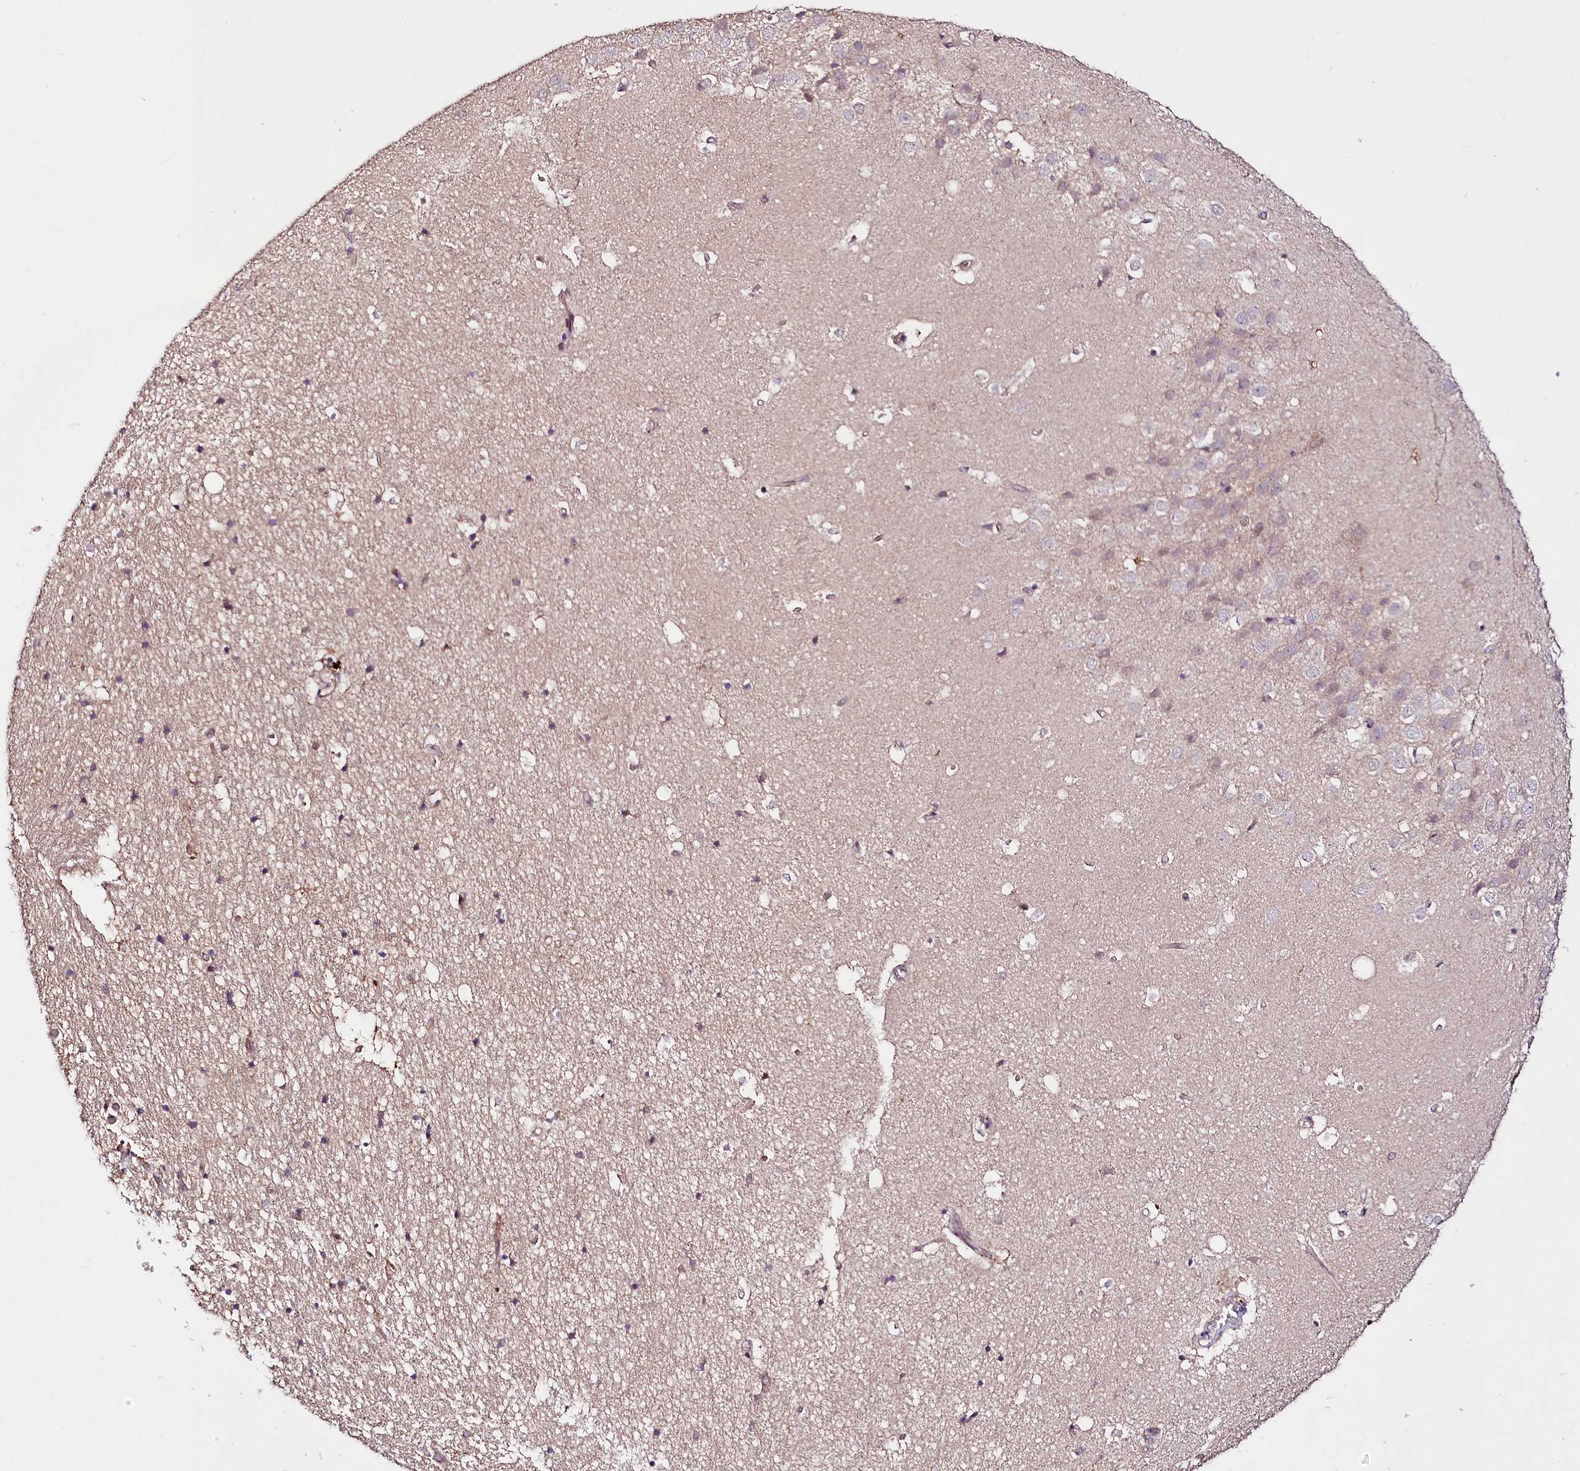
{"staining": {"intensity": "weak", "quantity": "<25%", "location": "cytoplasmic/membranous"}, "tissue": "hippocampus", "cell_type": "Glial cells", "image_type": "normal", "snomed": [{"axis": "morphology", "description": "Normal tissue, NOS"}, {"axis": "topography", "description": "Hippocampus"}], "caption": "A high-resolution photomicrograph shows immunohistochemistry staining of normal hippocampus, which displays no significant expression in glial cells.", "gene": "TAFAZZIN", "patient": {"sex": "female", "age": 52}}